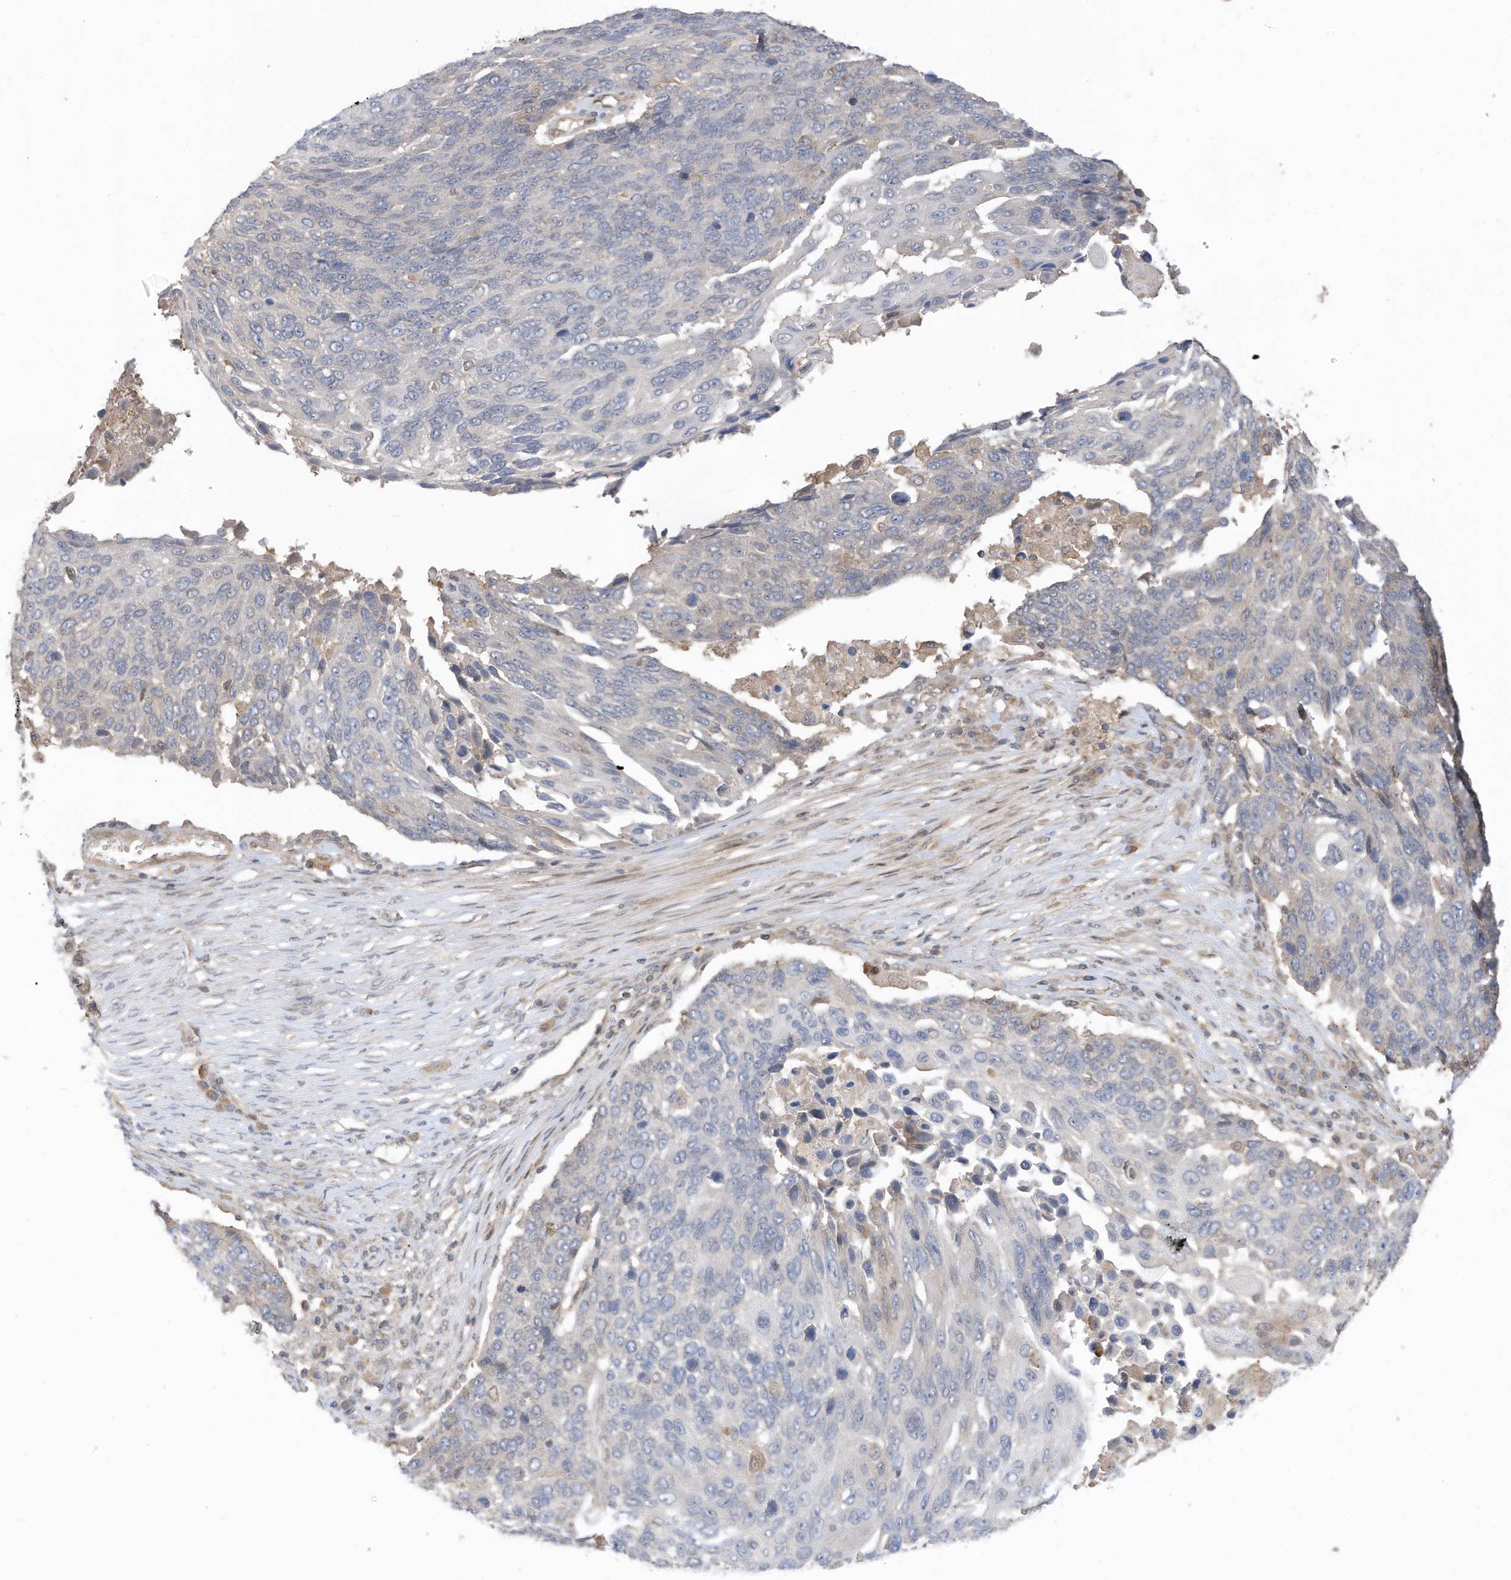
{"staining": {"intensity": "negative", "quantity": "none", "location": "none"}, "tissue": "lung cancer", "cell_type": "Tumor cells", "image_type": "cancer", "snomed": [{"axis": "morphology", "description": "Squamous cell carcinoma, NOS"}, {"axis": "topography", "description": "Lung"}], "caption": "High magnification brightfield microscopy of lung cancer stained with DAB (brown) and counterstained with hematoxylin (blue): tumor cells show no significant positivity.", "gene": "REC8", "patient": {"sex": "male", "age": 66}}